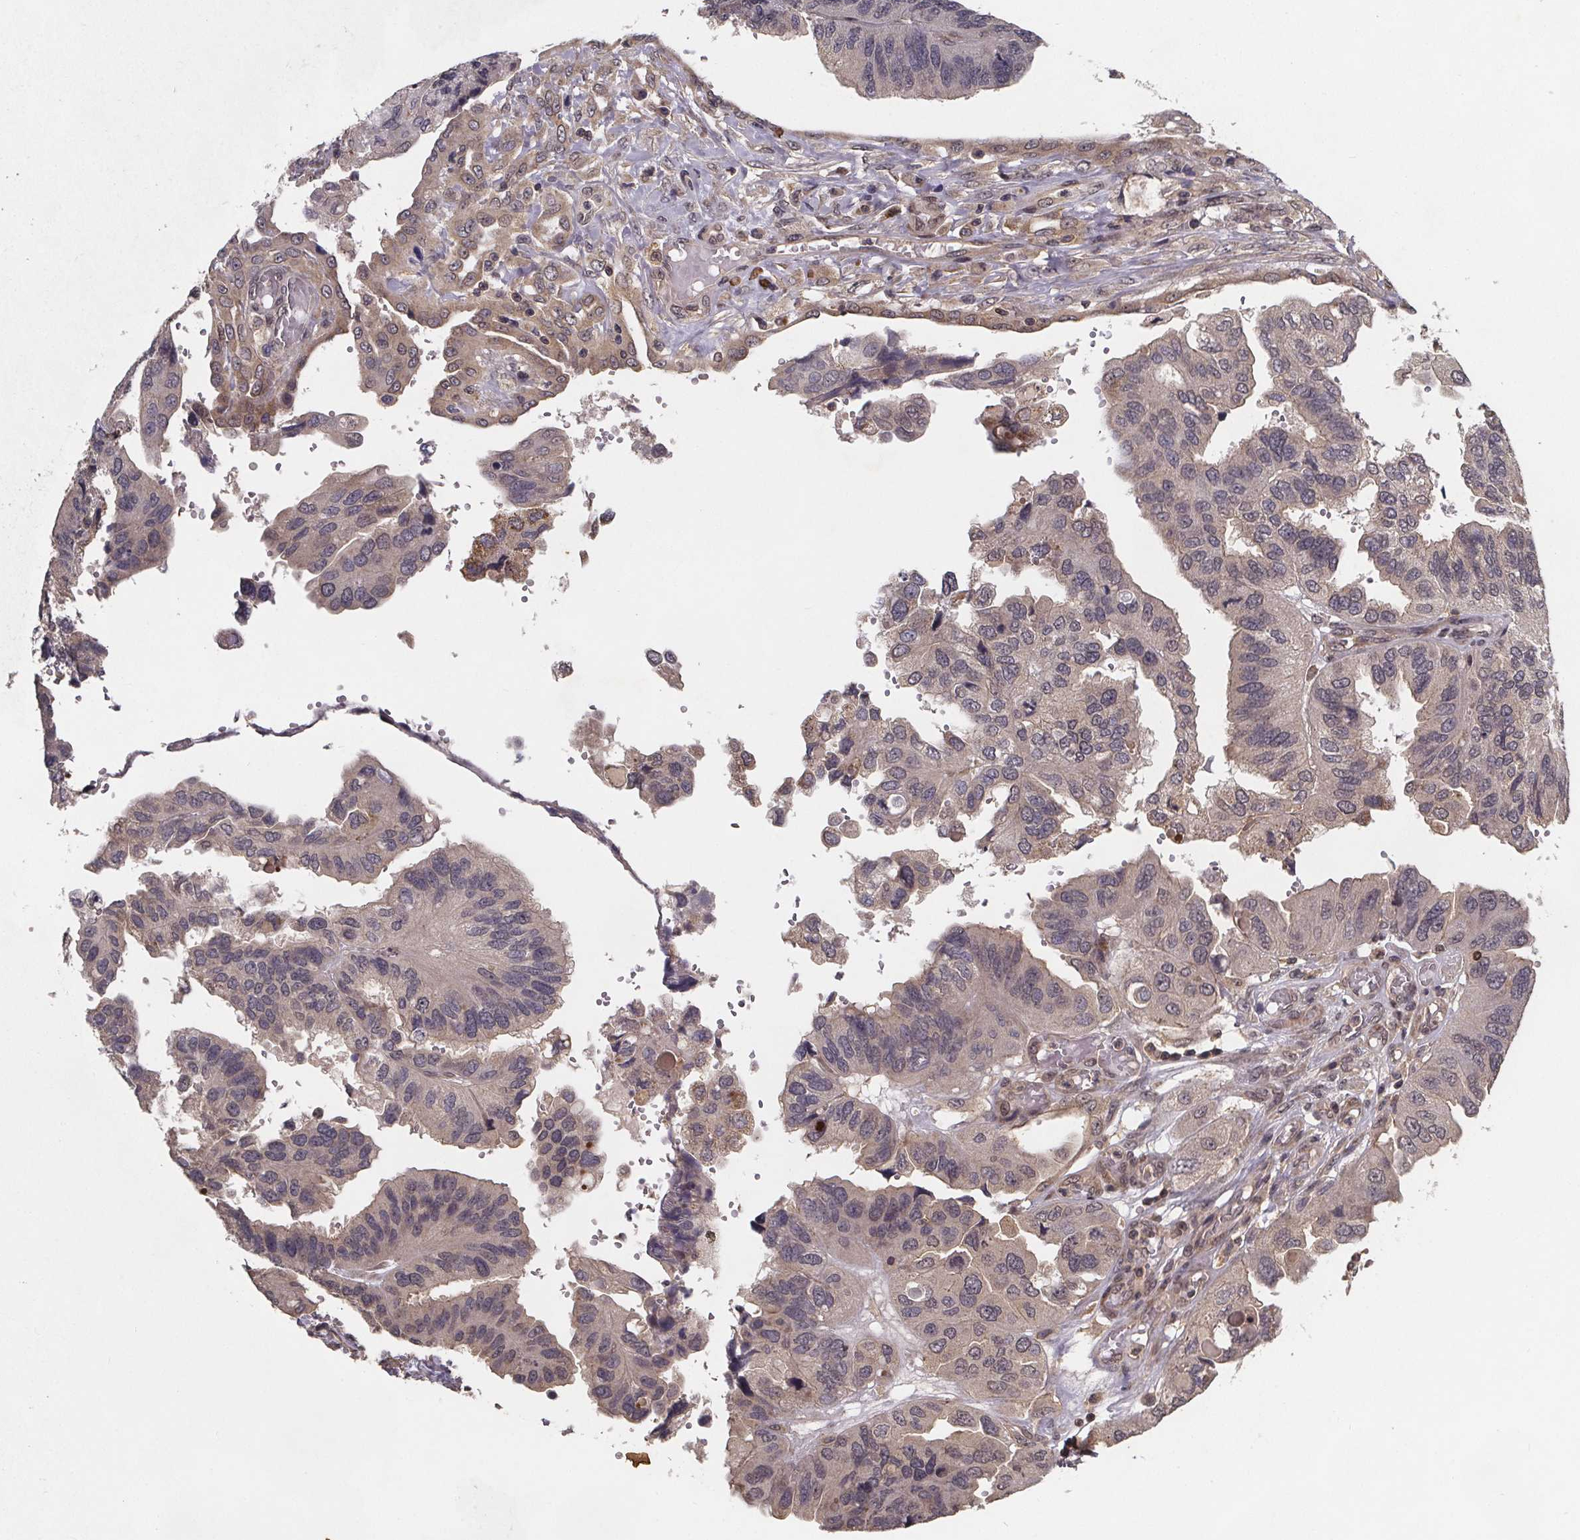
{"staining": {"intensity": "weak", "quantity": "<25%", "location": "cytoplasmic/membranous"}, "tissue": "ovarian cancer", "cell_type": "Tumor cells", "image_type": "cancer", "snomed": [{"axis": "morphology", "description": "Cystadenocarcinoma, serous, NOS"}, {"axis": "topography", "description": "Ovary"}], "caption": "High magnification brightfield microscopy of ovarian serous cystadenocarcinoma stained with DAB (3,3'-diaminobenzidine) (brown) and counterstained with hematoxylin (blue): tumor cells show no significant positivity.", "gene": "PIERCE2", "patient": {"sex": "female", "age": 79}}